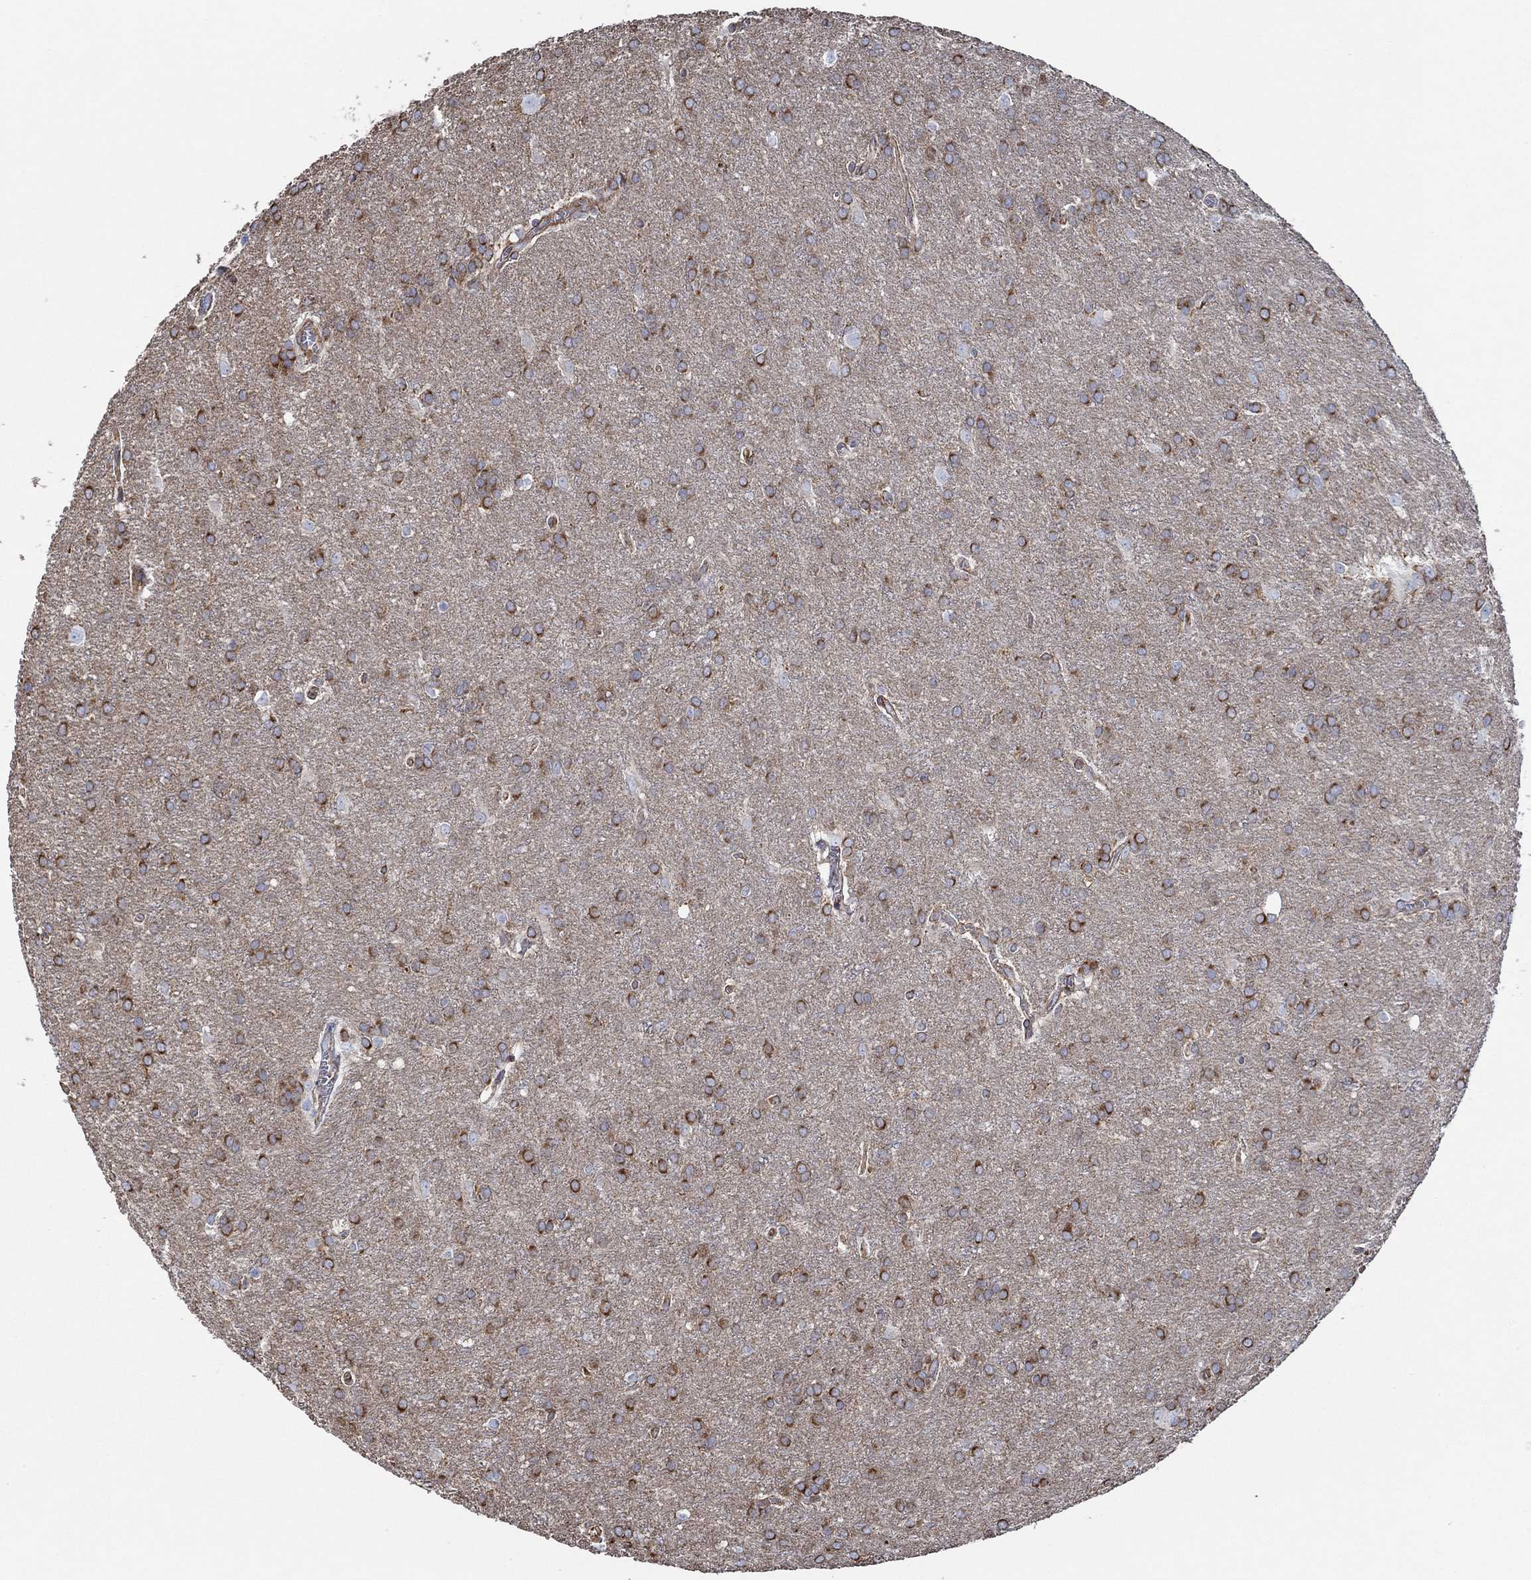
{"staining": {"intensity": "strong", "quantity": ">75%", "location": "cytoplasmic/membranous"}, "tissue": "glioma", "cell_type": "Tumor cells", "image_type": "cancer", "snomed": [{"axis": "morphology", "description": "Glioma, malignant, Low grade"}, {"axis": "topography", "description": "Brain"}], "caption": "Malignant glioma (low-grade) stained with a brown dye exhibits strong cytoplasmic/membranous positive positivity in about >75% of tumor cells.", "gene": "STC2", "patient": {"sex": "female", "age": 32}}